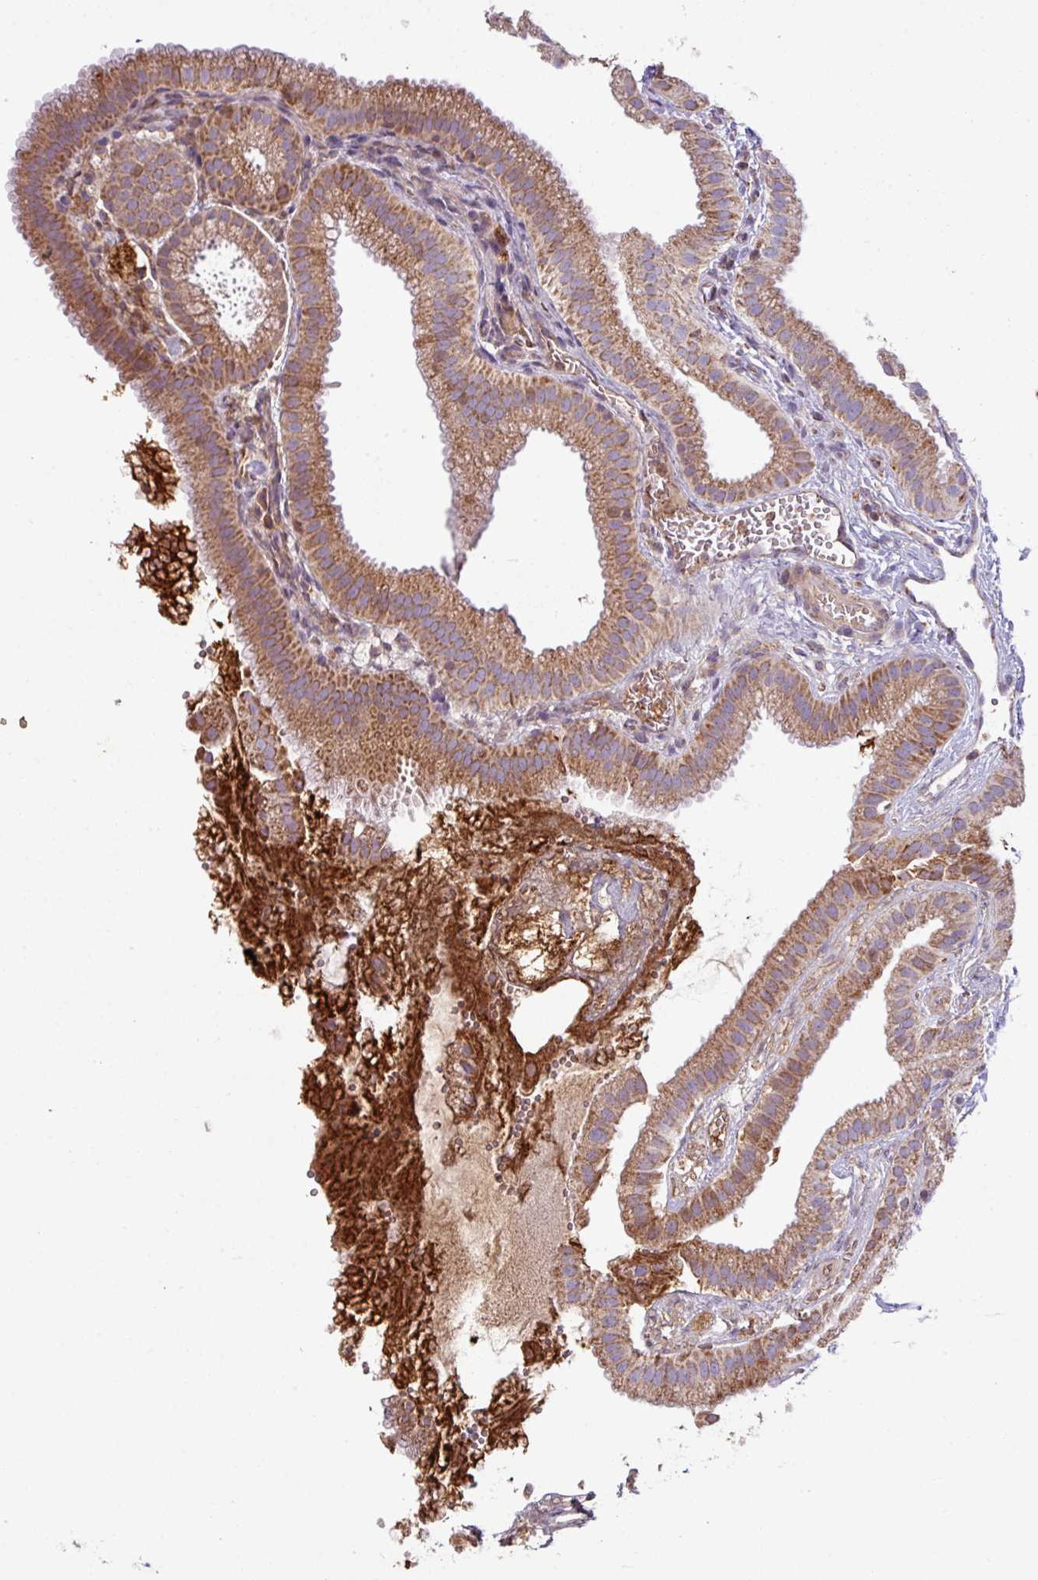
{"staining": {"intensity": "moderate", "quantity": ">75%", "location": "cytoplasmic/membranous"}, "tissue": "gallbladder", "cell_type": "Glandular cells", "image_type": "normal", "snomed": [{"axis": "morphology", "description": "Normal tissue, NOS"}, {"axis": "topography", "description": "Gallbladder"}], "caption": "Immunohistochemistry of unremarkable gallbladder demonstrates medium levels of moderate cytoplasmic/membranous positivity in approximately >75% of glandular cells.", "gene": "ENSG00000260170", "patient": {"sex": "female", "age": 63}}